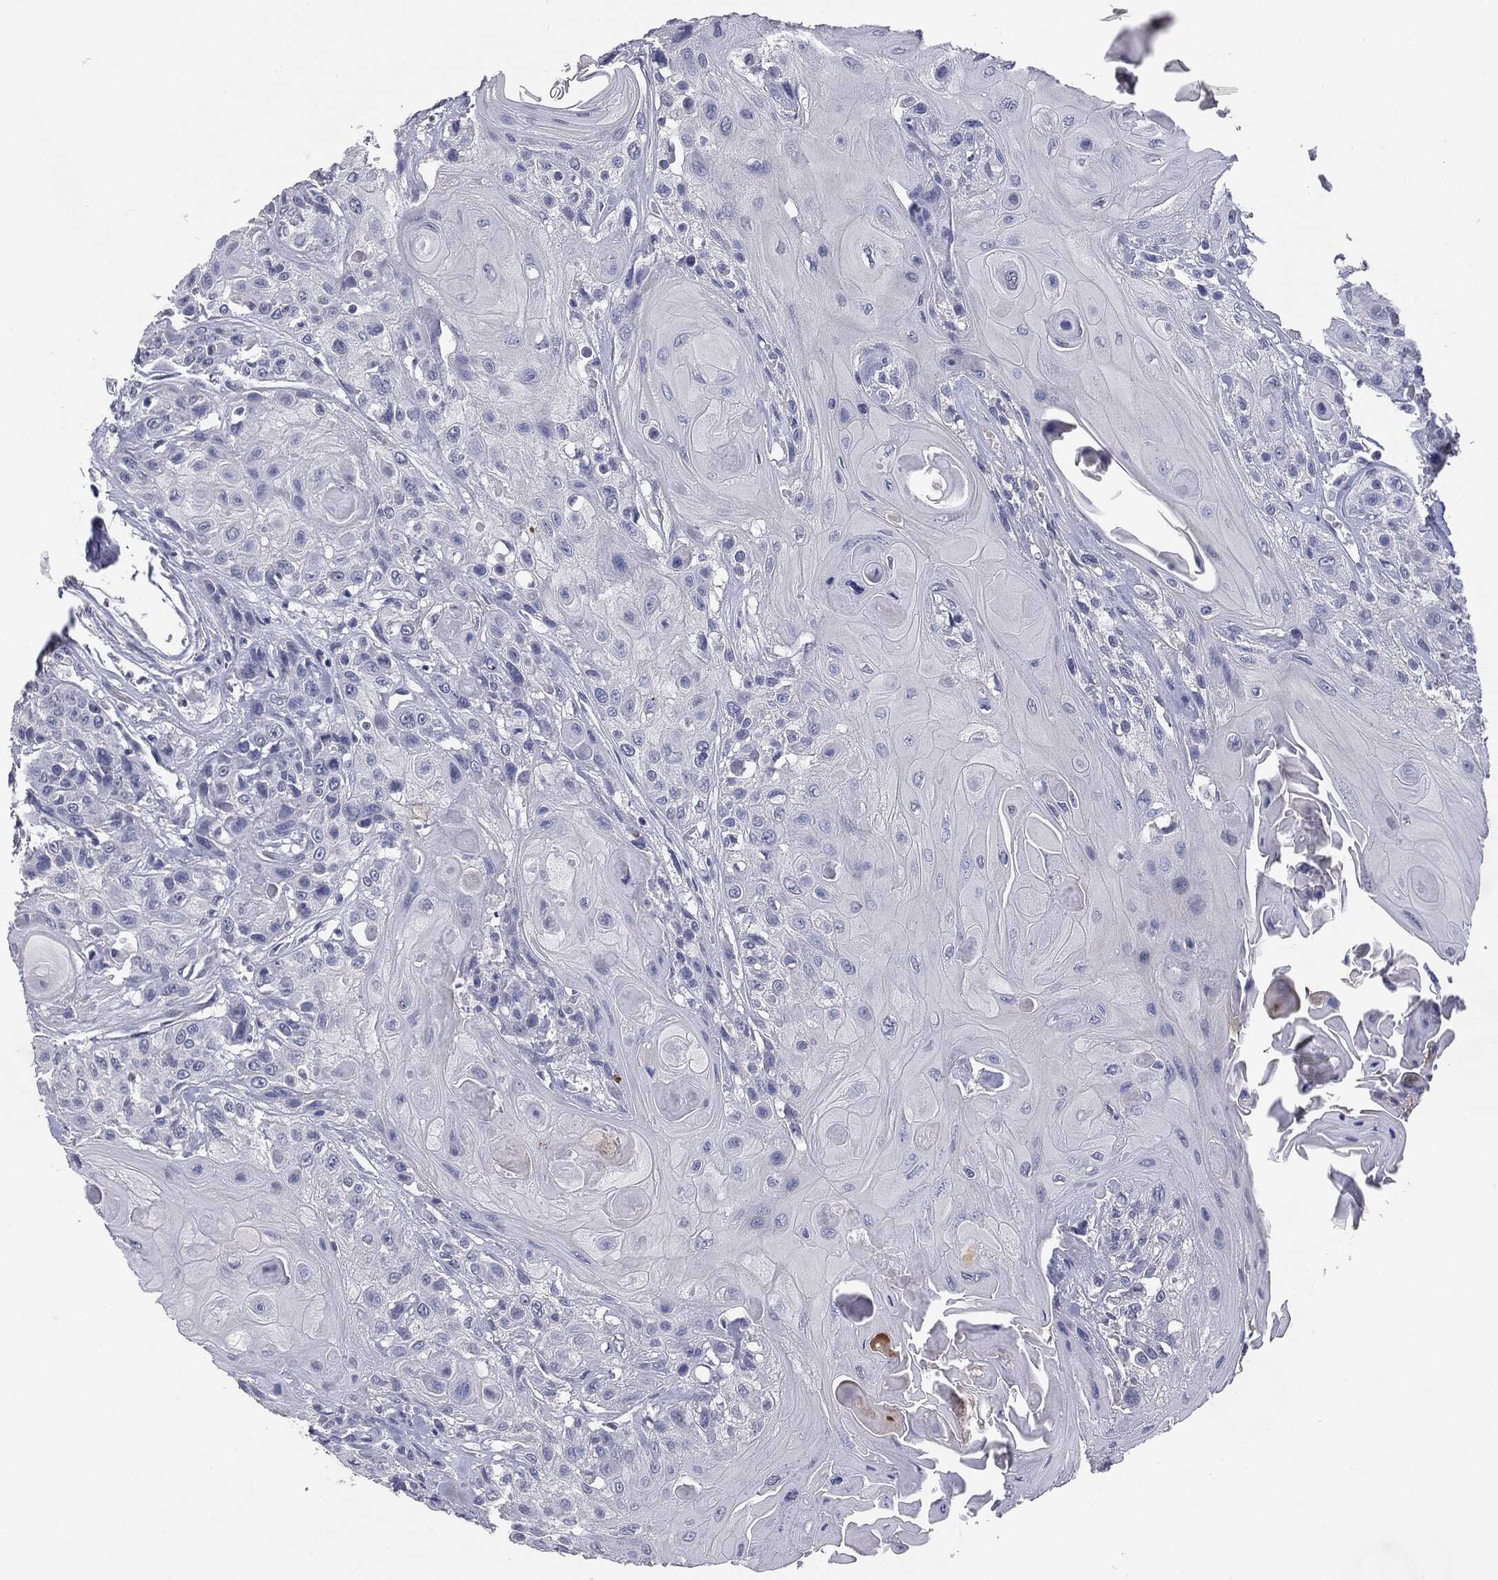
{"staining": {"intensity": "negative", "quantity": "none", "location": "none"}, "tissue": "head and neck cancer", "cell_type": "Tumor cells", "image_type": "cancer", "snomed": [{"axis": "morphology", "description": "Squamous cell carcinoma, NOS"}, {"axis": "topography", "description": "Head-Neck"}], "caption": "High power microscopy histopathology image of an immunohistochemistry image of head and neck squamous cell carcinoma, revealing no significant expression in tumor cells. The staining was performed using DAB (3,3'-diaminobenzidine) to visualize the protein expression in brown, while the nuclei were stained in blue with hematoxylin (Magnification: 20x).", "gene": "MUC1", "patient": {"sex": "female", "age": 59}}